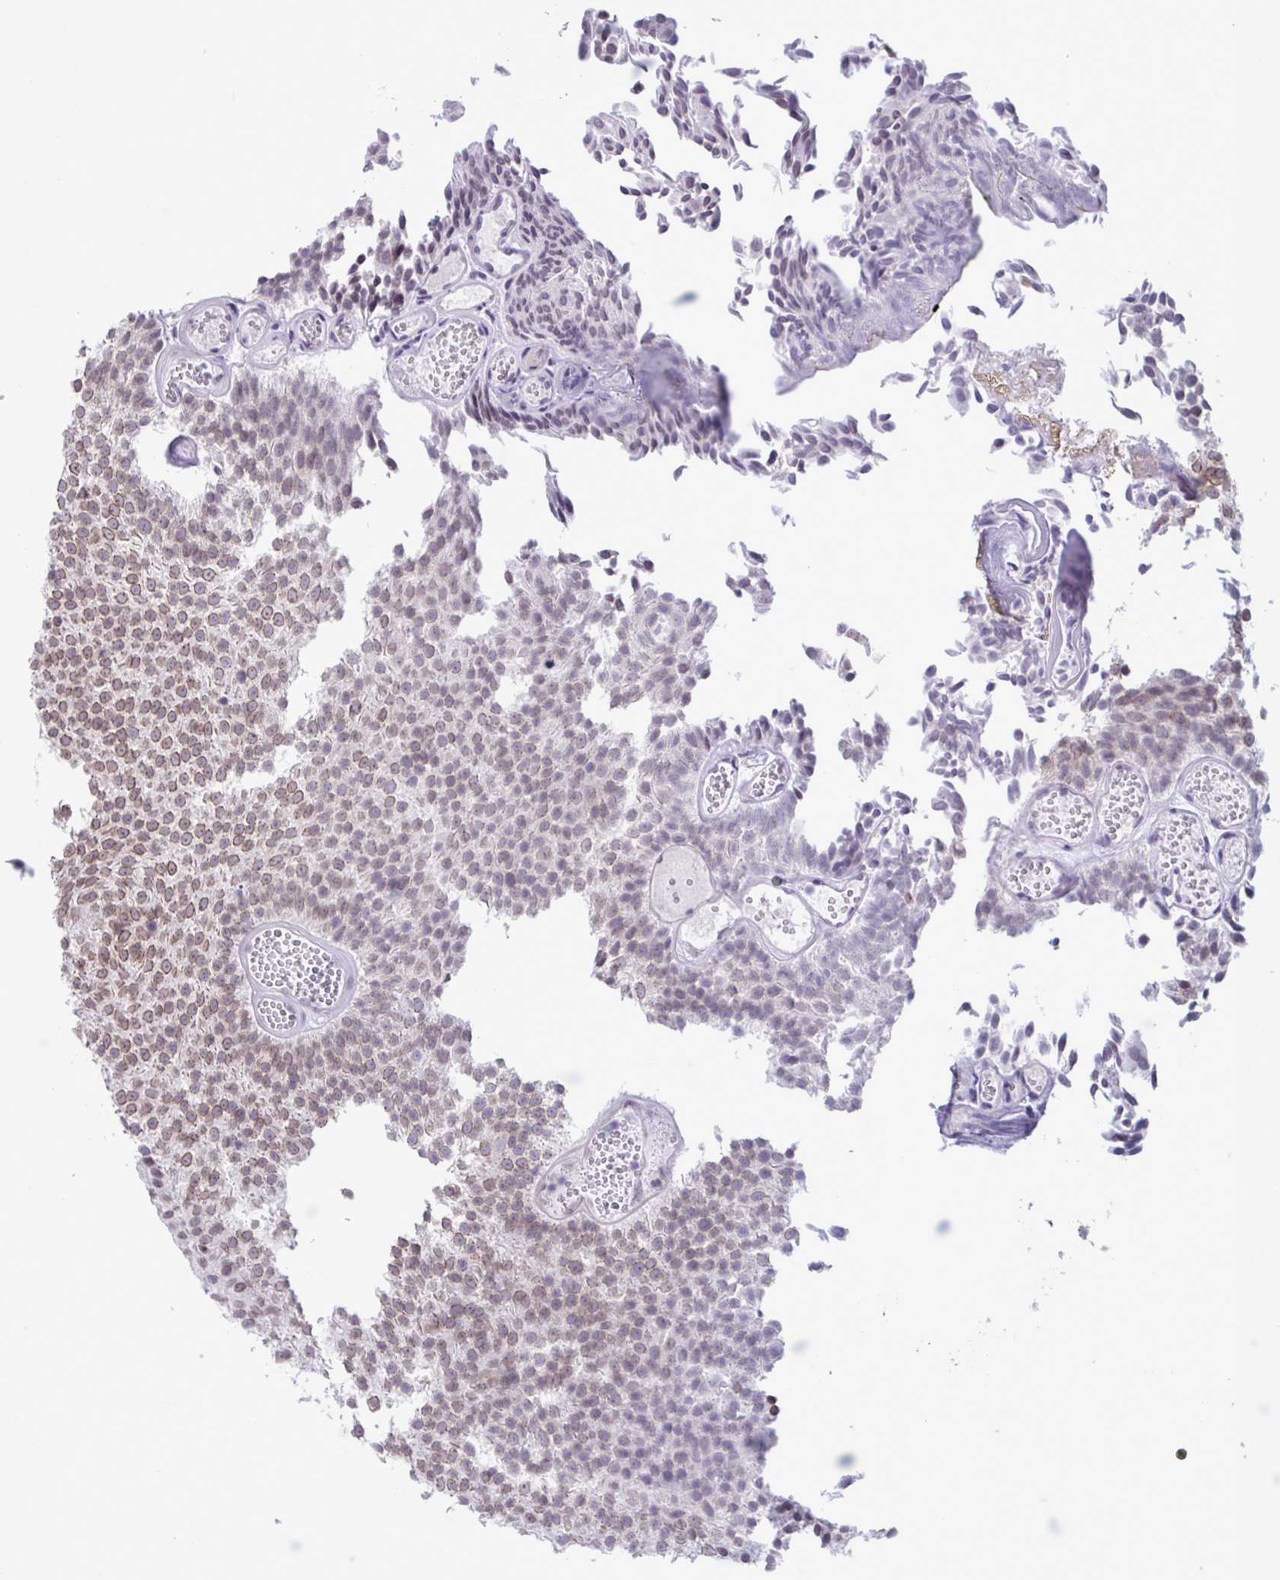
{"staining": {"intensity": "moderate", "quantity": "25%-75%", "location": "nuclear"}, "tissue": "urothelial cancer", "cell_type": "Tumor cells", "image_type": "cancer", "snomed": [{"axis": "morphology", "description": "Urothelial carcinoma, Low grade"}, {"axis": "topography", "description": "Urinary bladder"}], "caption": "This photomicrograph exhibits immunohistochemistry staining of low-grade urothelial carcinoma, with medium moderate nuclear staining in about 25%-75% of tumor cells.", "gene": "DOCK11", "patient": {"sex": "male", "age": 82}}